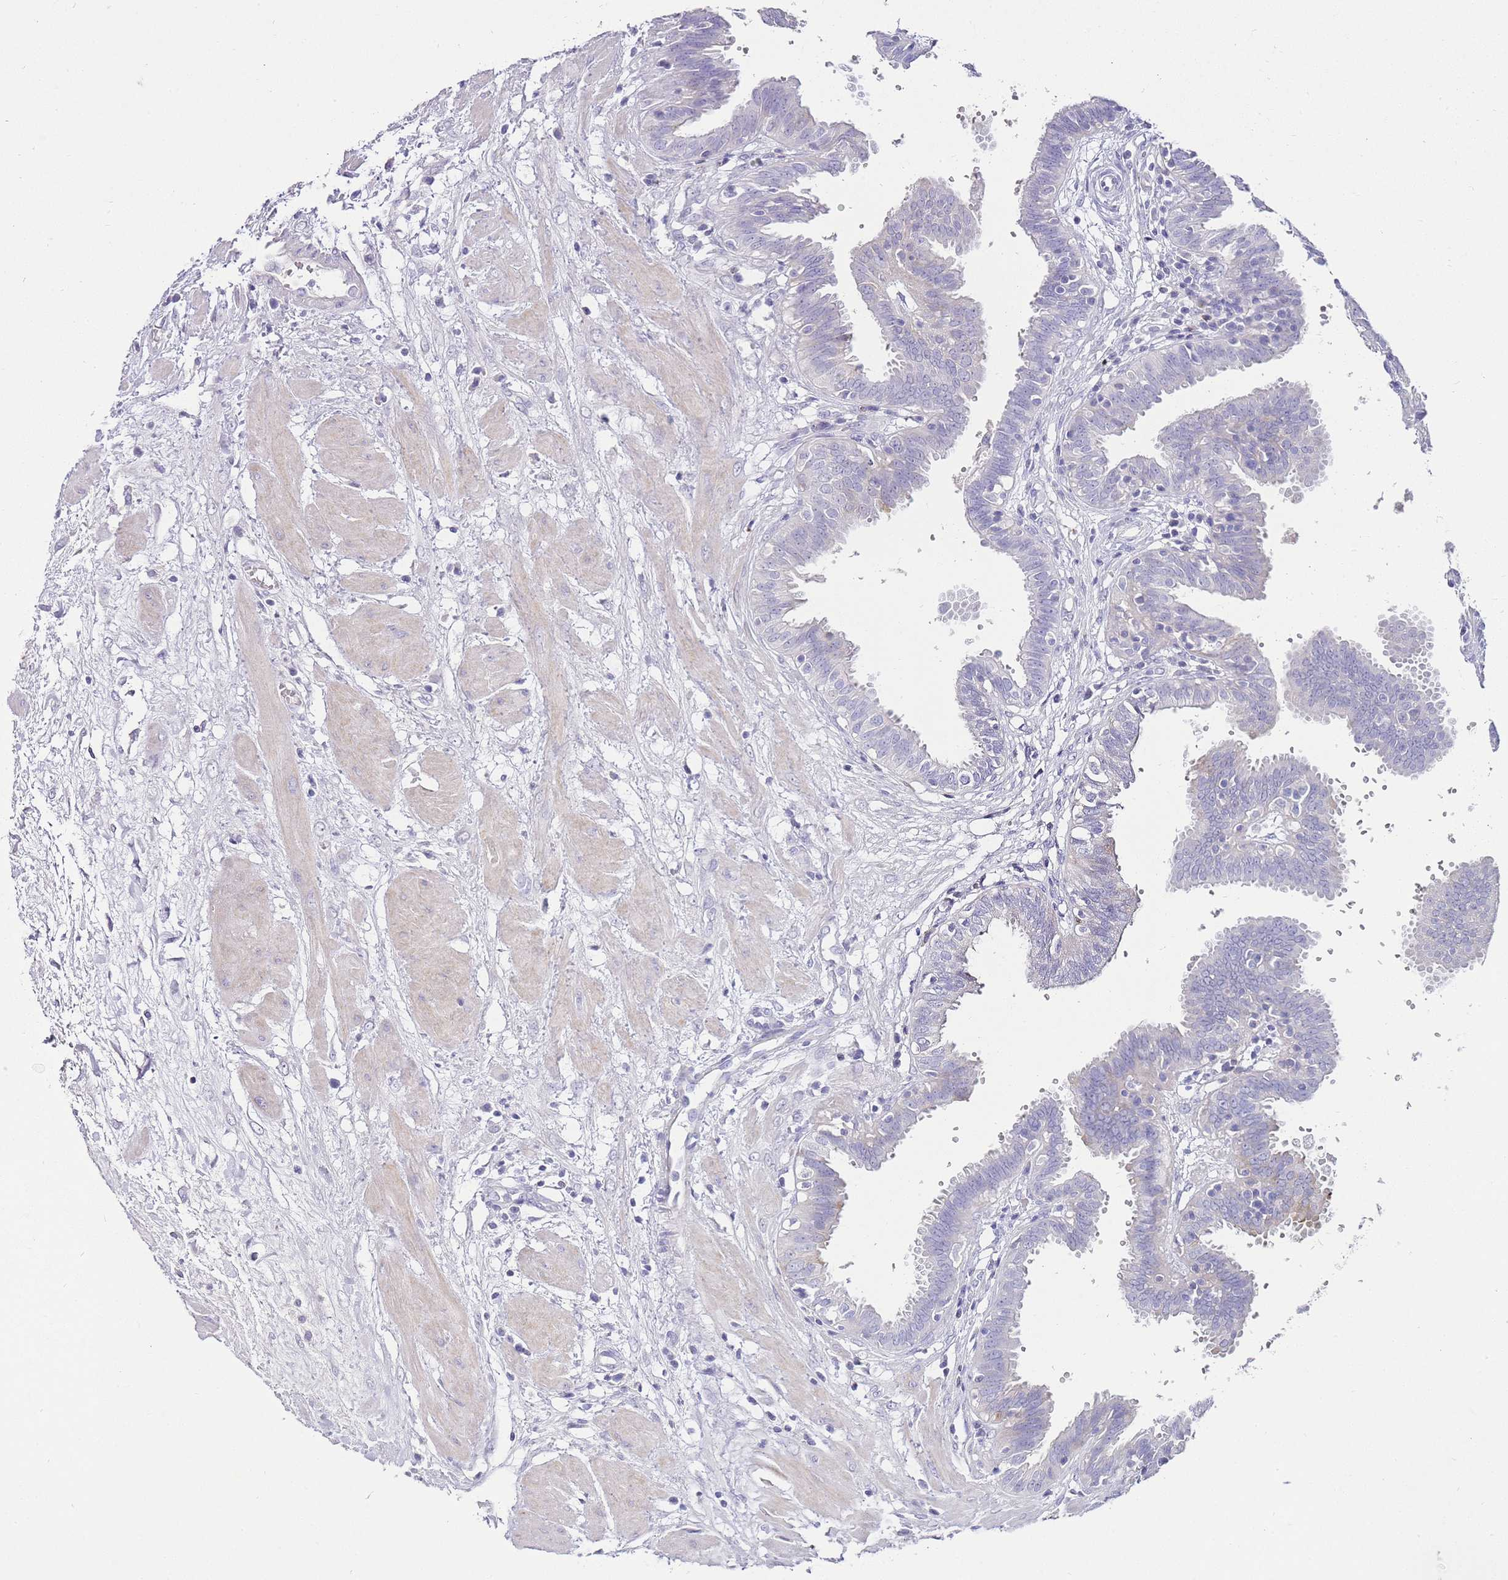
{"staining": {"intensity": "negative", "quantity": "none", "location": "none"}, "tissue": "fallopian tube", "cell_type": "Glandular cells", "image_type": "normal", "snomed": [{"axis": "morphology", "description": "Normal tissue, NOS"}, {"axis": "topography", "description": "Fallopian tube"}, {"axis": "topography", "description": "Placenta"}], "caption": "This image is of normal fallopian tube stained with IHC to label a protein in brown with the nuclei are counter-stained blue. There is no staining in glandular cells. (Brightfield microscopy of DAB immunohistochemistry (IHC) at high magnification).", "gene": "DPP4", "patient": {"sex": "female", "age": 32}}